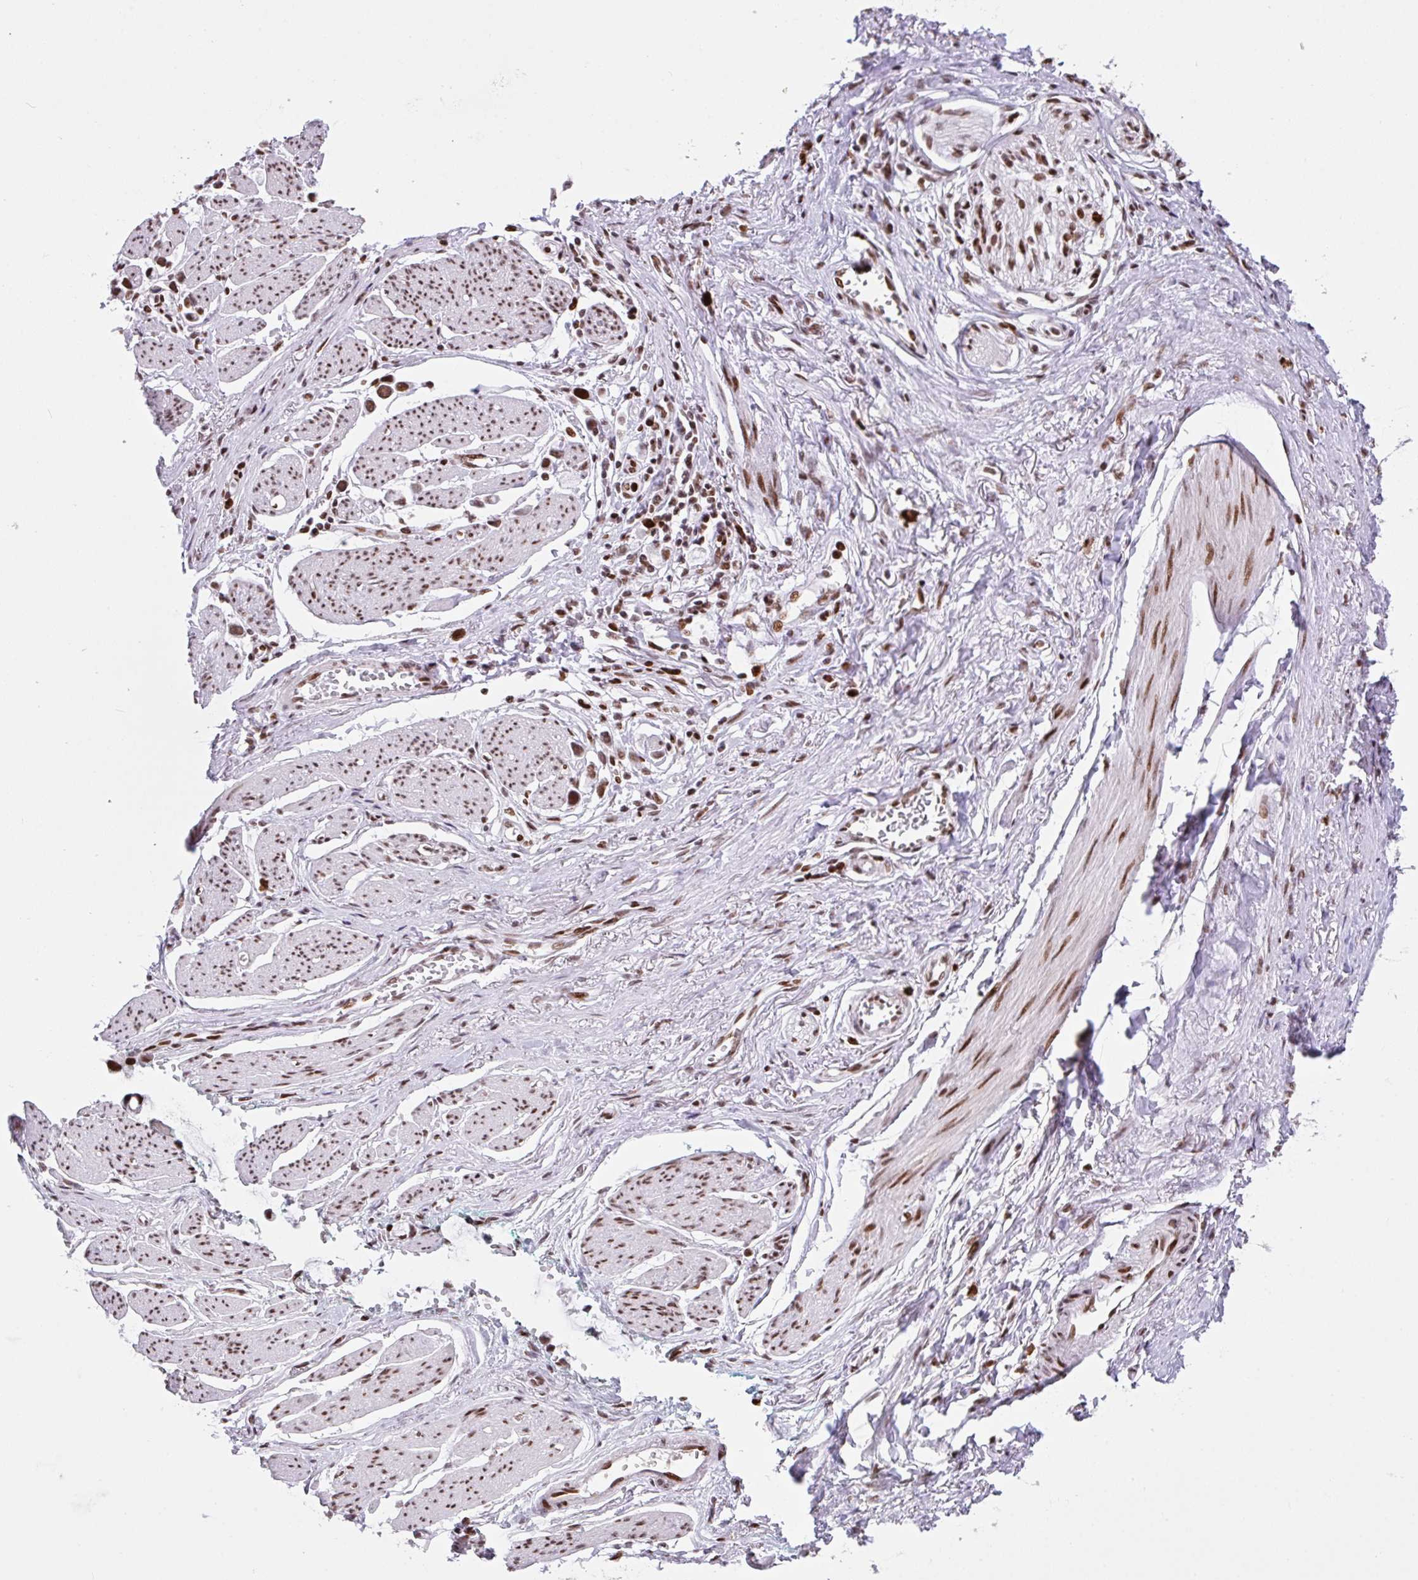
{"staining": {"intensity": "strong", "quantity": ">75%", "location": "nuclear"}, "tissue": "stomach cancer", "cell_type": "Tumor cells", "image_type": "cancer", "snomed": [{"axis": "morphology", "description": "Adenocarcinoma, NOS"}, {"axis": "topography", "description": "Stomach"}], "caption": "Protein staining demonstrates strong nuclear positivity in about >75% of tumor cells in stomach cancer (adenocarcinoma). Immunohistochemistry (ihc) stains the protein of interest in brown and the nuclei are stained blue.", "gene": "CLP1", "patient": {"sex": "female", "age": 81}}